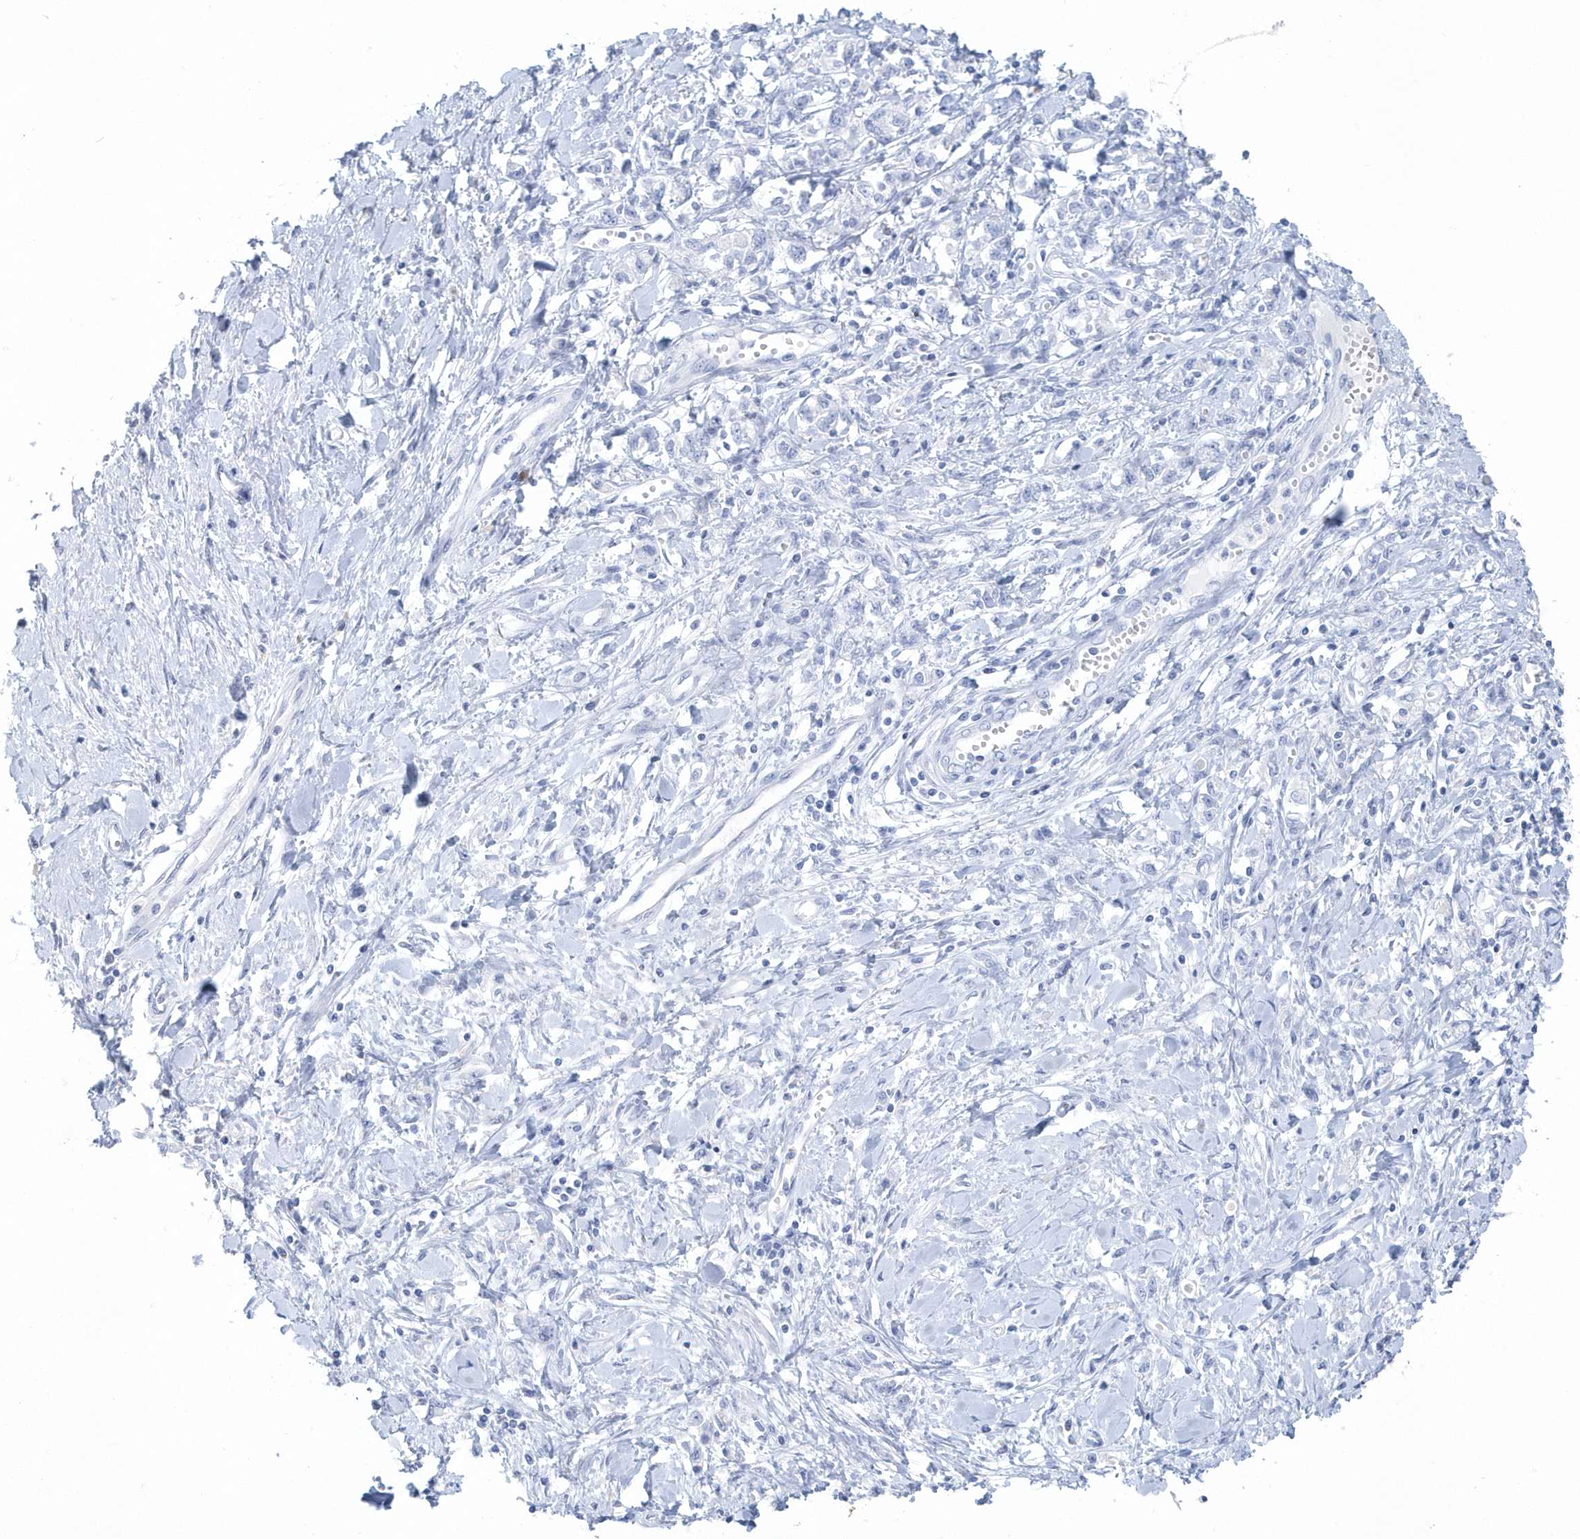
{"staining": {"intensity": "negative", "quantity": "none", "location": "none"}, "tissue": "stomach cancer", "cell_type": "Tumor cells", "image_type": "cancer", "snomed": [{"axis": "morphology", "description": "Adenocarcinoma, NOS"}, {"axis": "topography", "description": "Stomach"}], "caption": "Tumor cells show no significant protein staining in stomach cancer.", "gene": "PTPRO", "patient": {"sex": "female", "age": 76}}